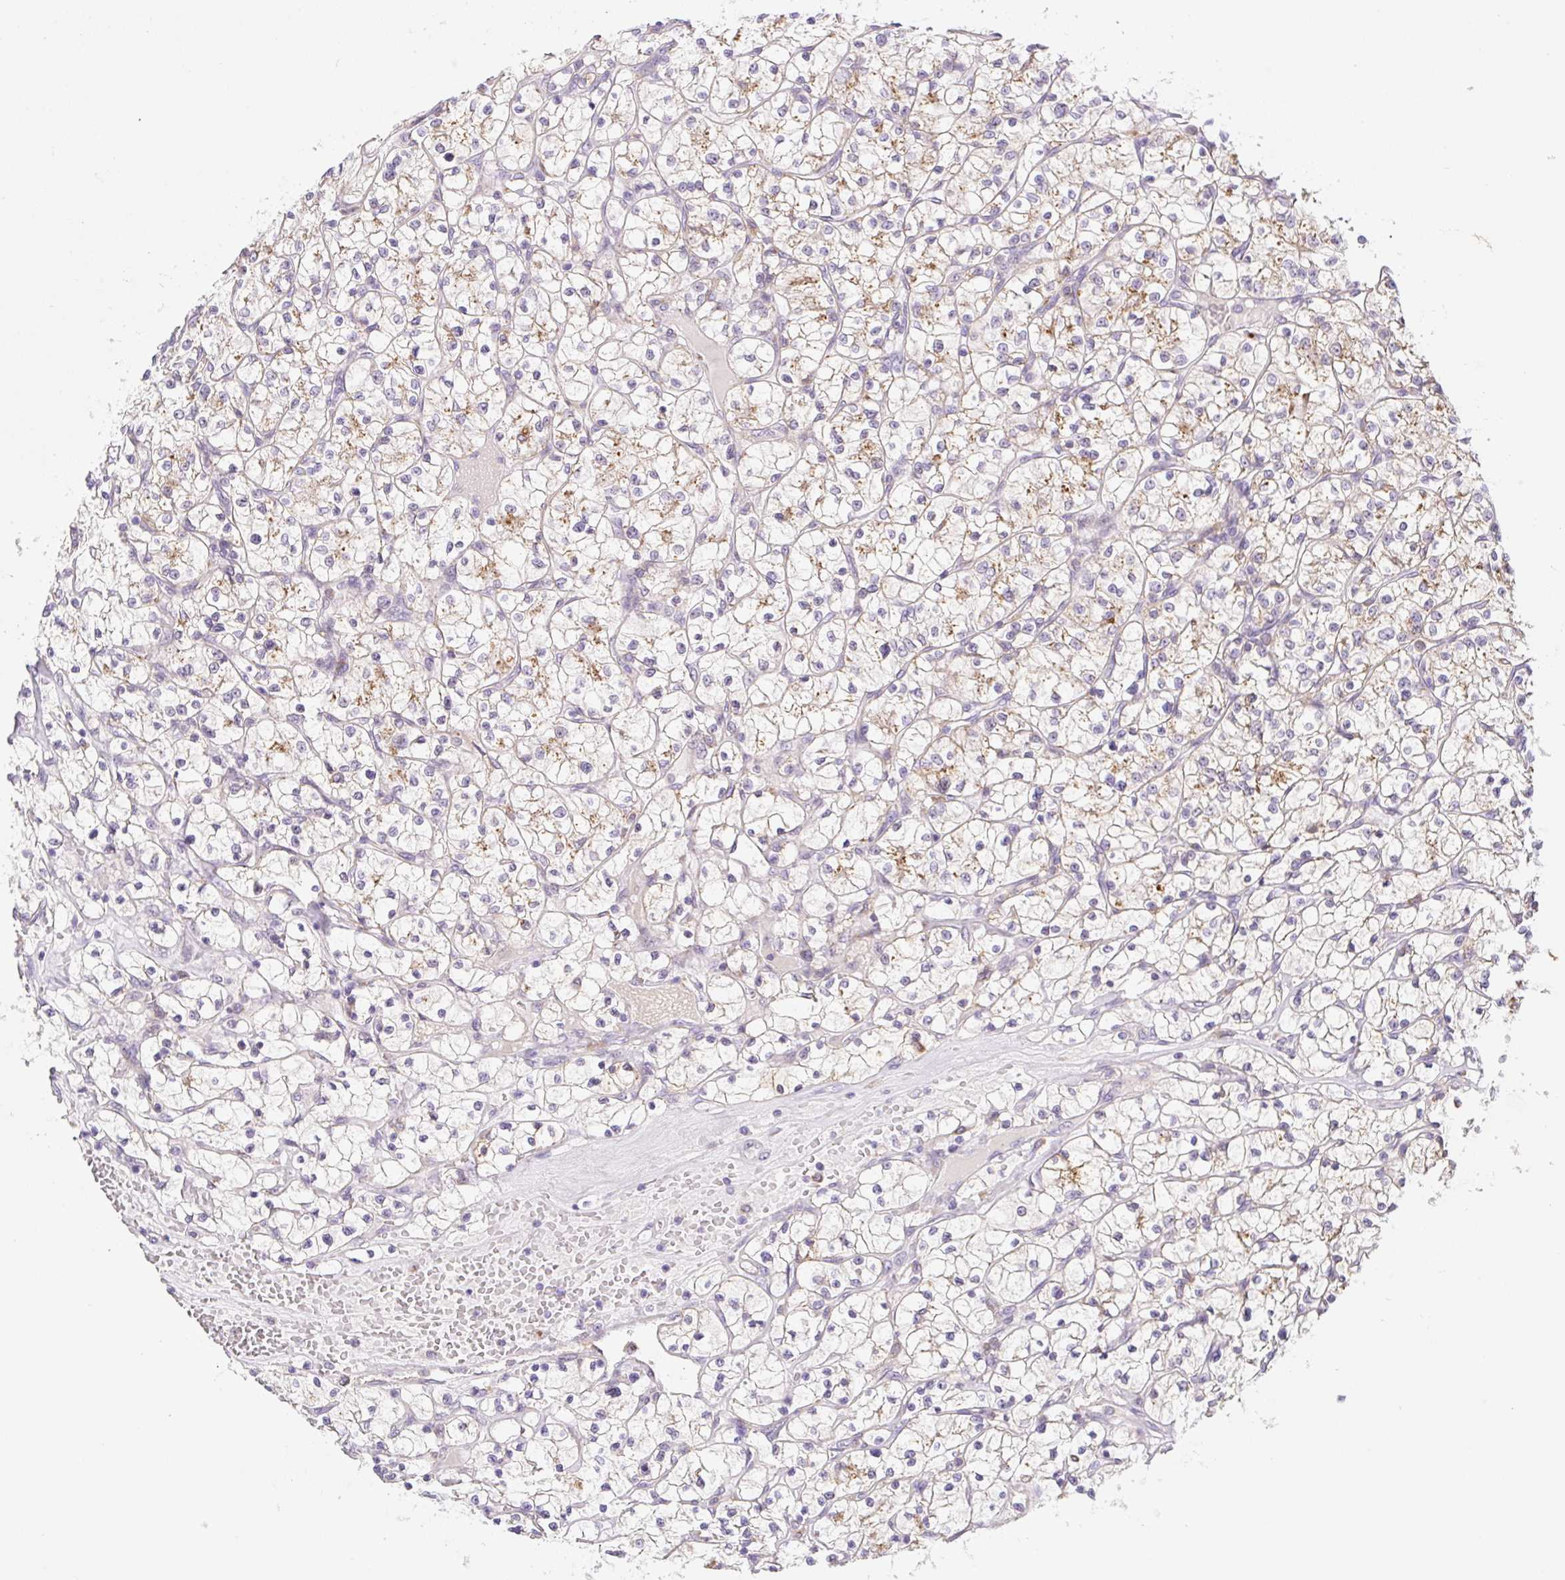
{"staining": {"intensity": "weak", "quantity": "<25%", "location": "cytoplasmic/membranous"}, "tissue": "renal cancer", "cell_type": "Tumor cells", "image_type": "cancer", "snomed": [{"axis": "morphology", "description": "Adenocarcinoma, NOS"}, {"axis": "topography", "description": "Kidney"}], "caption": "Immunohistochemistry of human renal cancer shows no positivity in tumor cells.", "gene": "CEBPZOS", "patient": {"sex": "female", "age": 64}}